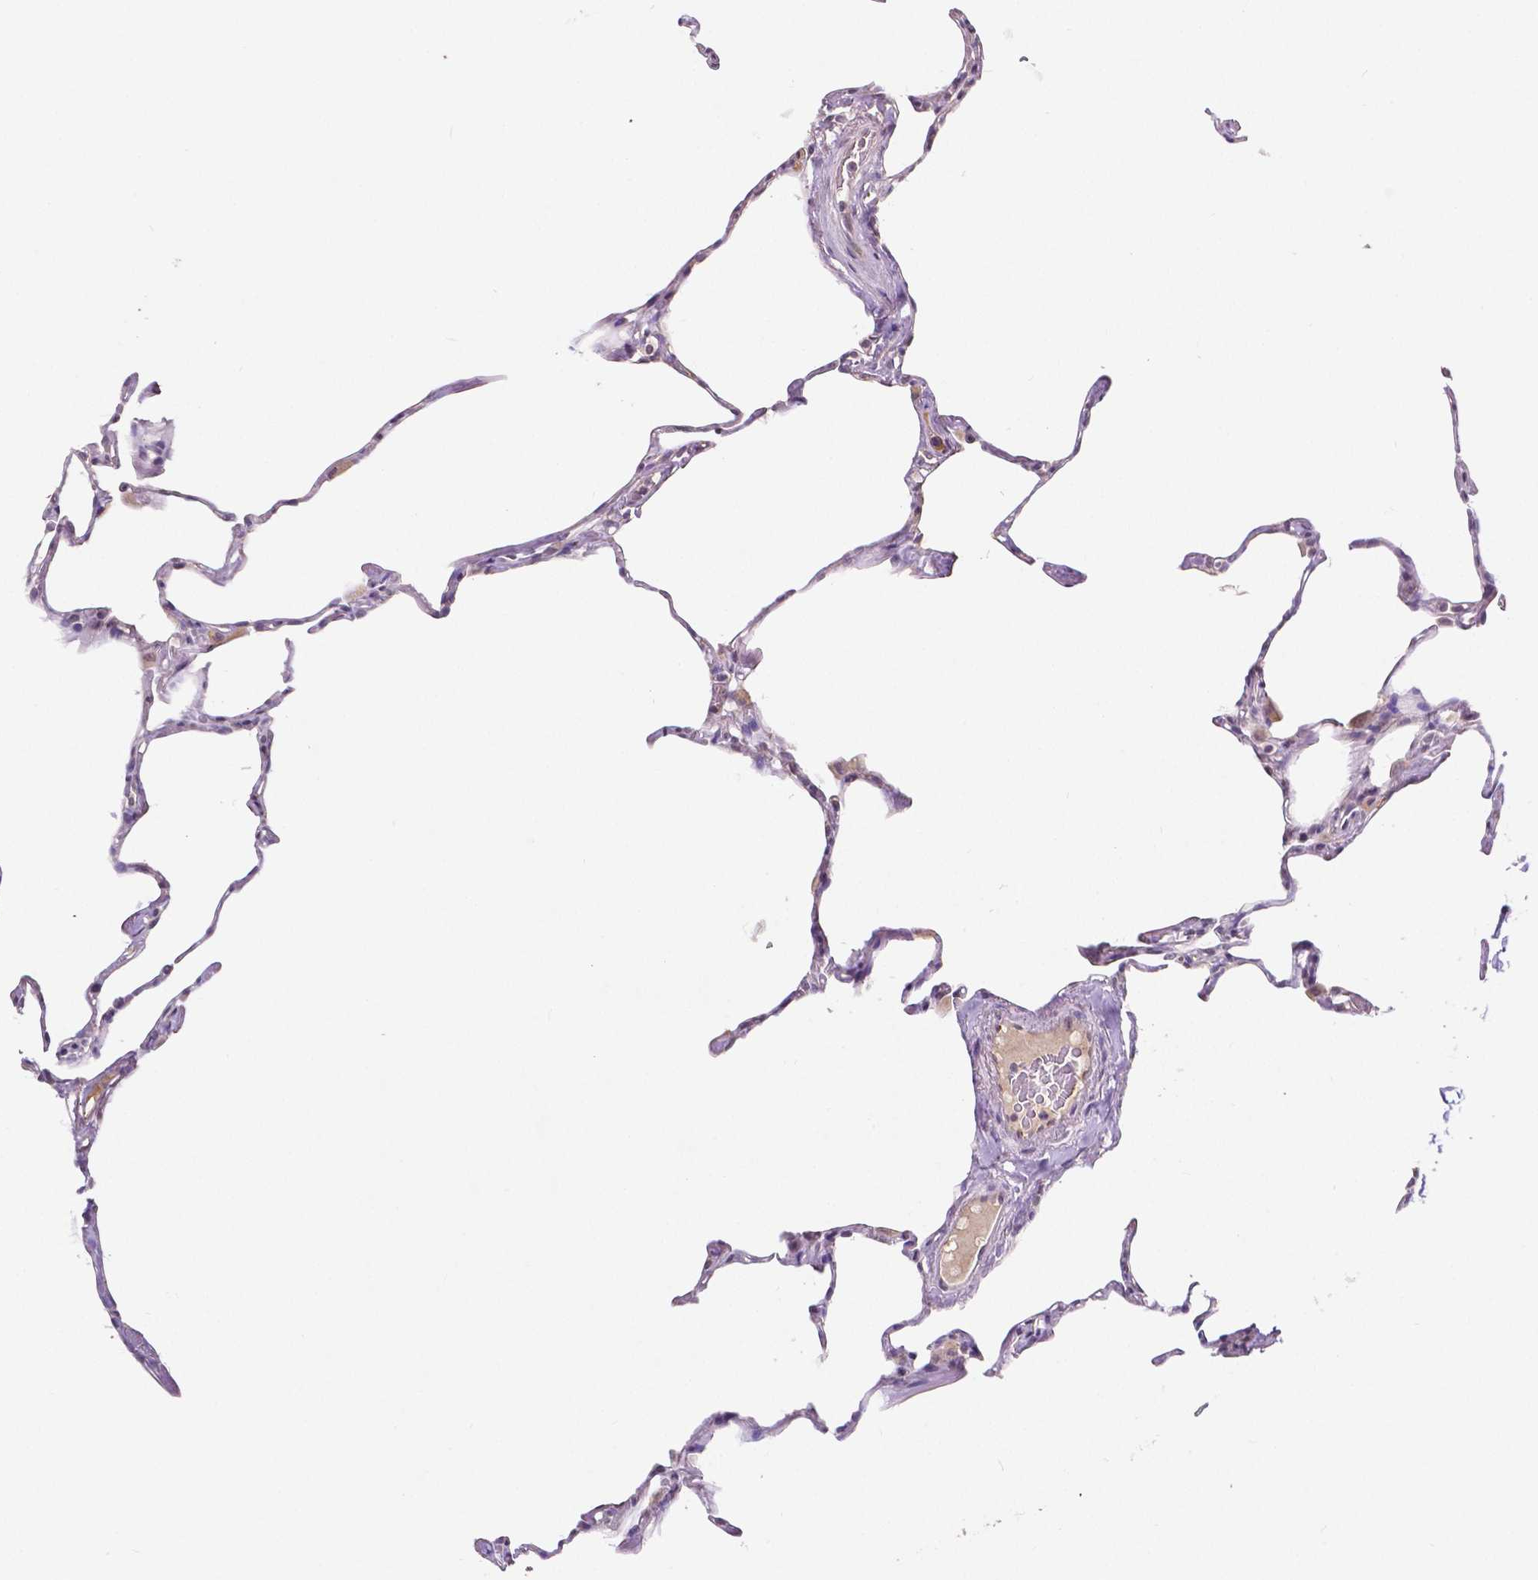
{"staining": {"intensity": "negative", "quantity": "none", "location": "none"}, "tissue": "lung", "cell_type": "Alveolar cells", "image_type": "normal", "snomed": [{"axis": "morphology", "description": "Normal tissue, NOS"}, {"axis": "topography", "description": "Lung"}], "caption": "Lung was stained to show a protein in brown. There is no significant positivity in alveolar cells. (Stains: DAB (3,3'-diaminobenzidine) immunohistochemistry (IHC) with hematoxylin counter stain, Microscopy: brightfield microscopy at high magnification).", "gene": "ELAVL2", "patient": {"sex": "male", "age": 65}}